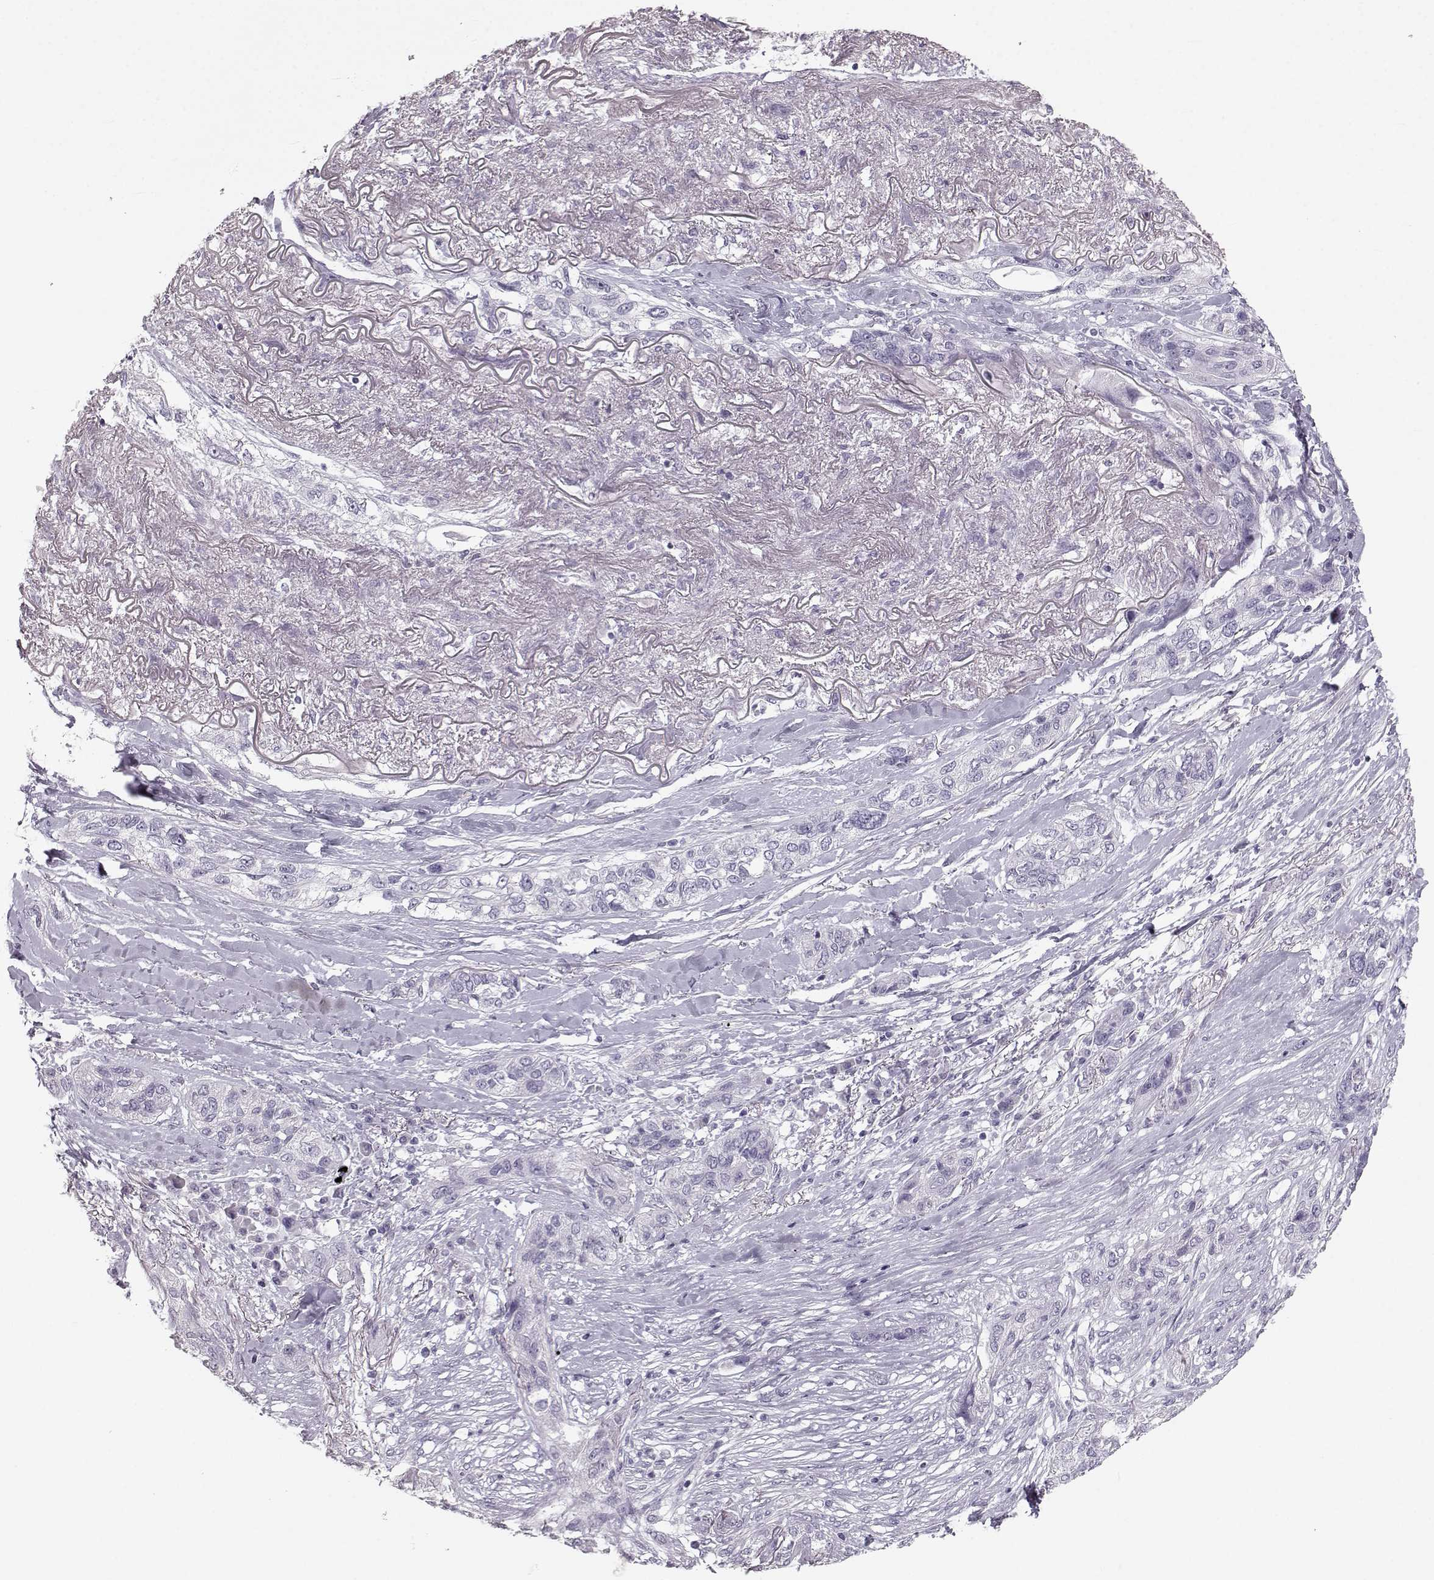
{"staining": {"intensity": "negative", "quantity": "none", "location": "none"}, "tissue": "lung cancer", "cell_type": "Tumor cells", "image_type": "cancer", "snomed": [{"axis": "morphology", "description": "Squamous cell carcinoma, NOS"}, {"axis": "topography", "description": "Lung"}], "caption": "Immunohistochemical staining of squamous cell carcinoma (lung) reveals no significant positivity in tumor cells.", "gene": "OIP5", "patient": {"sex": "female", "age": 70}}